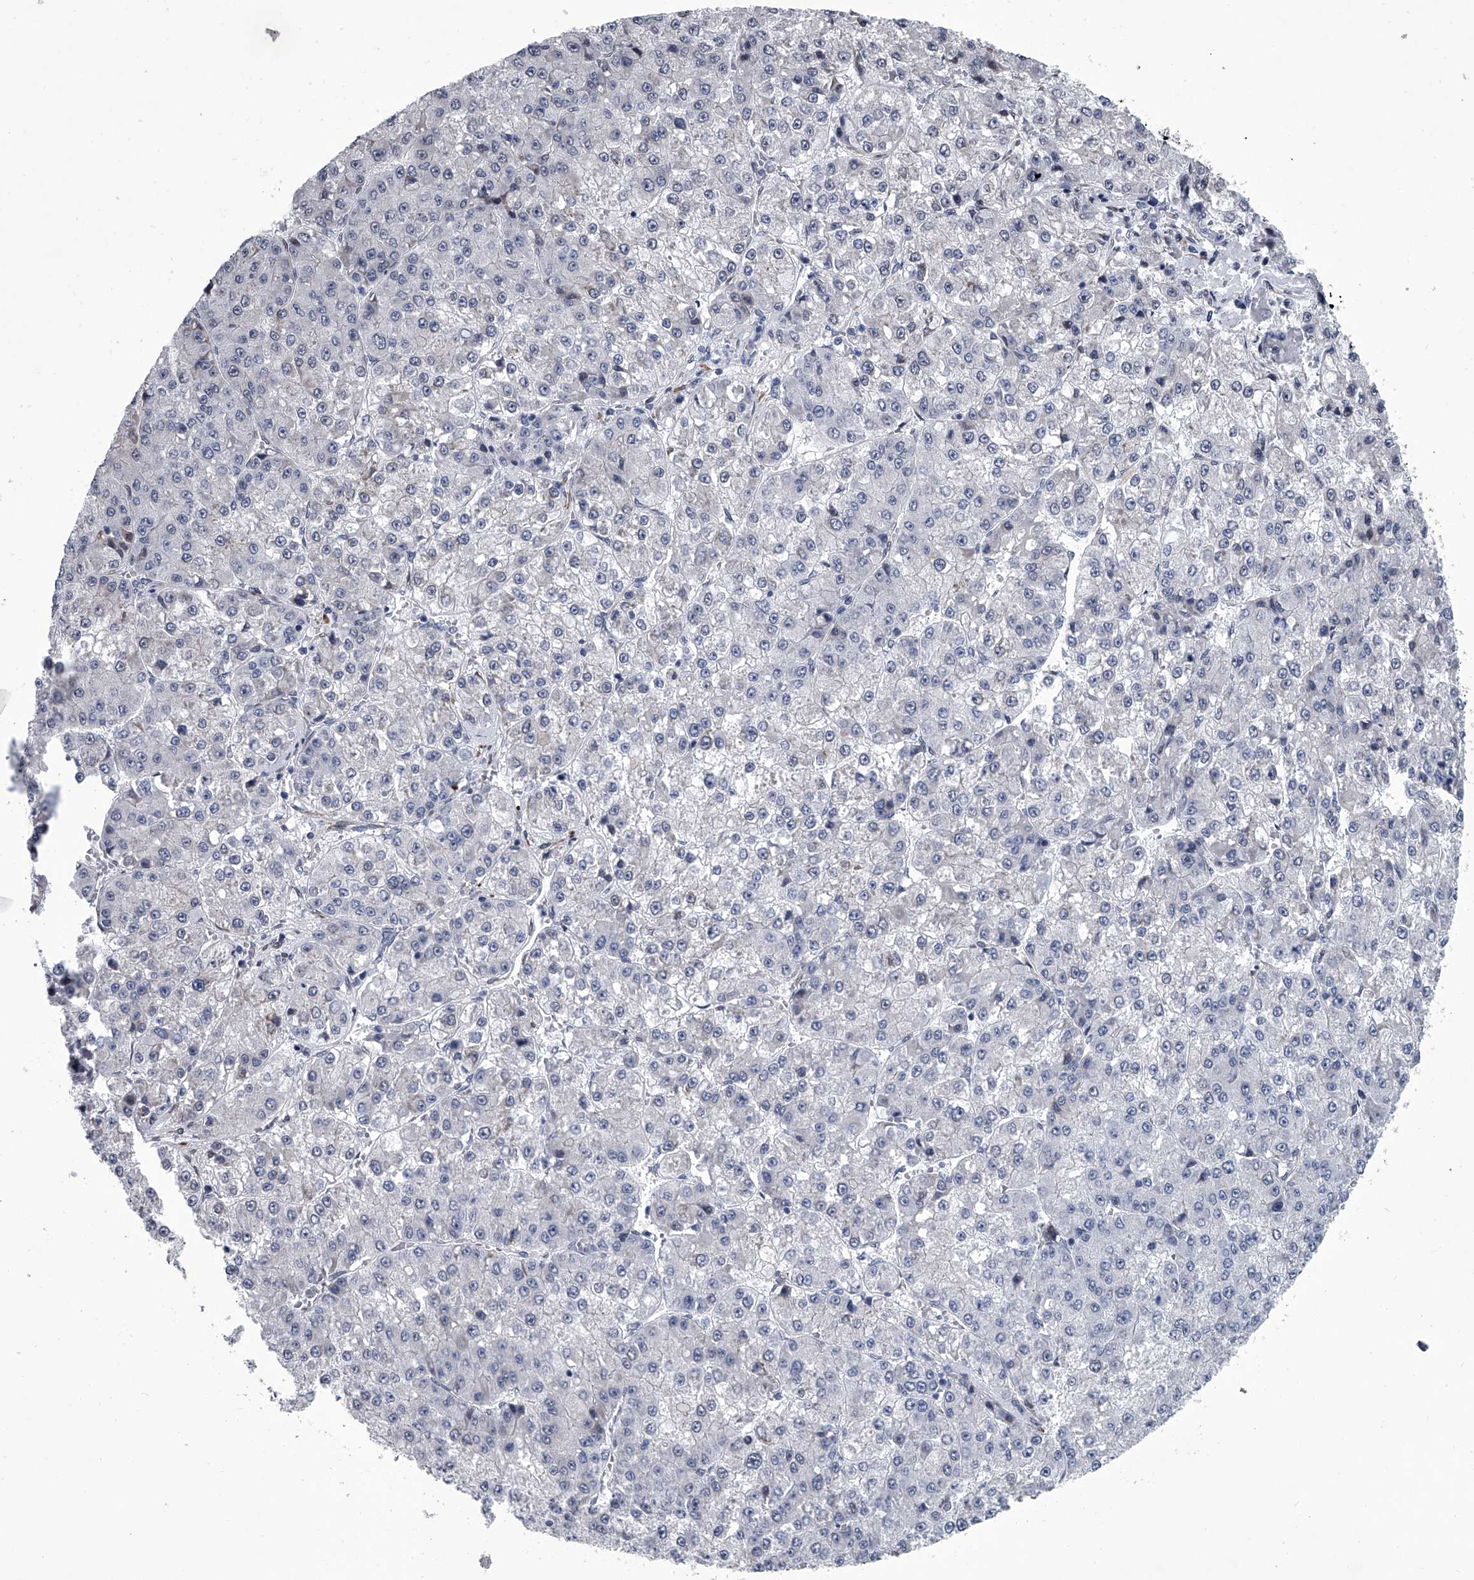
{"staining": {"intensity": "negative", "quantity": "none", "location": "none"}, "tissue": "liver cancer", "cell_type": "Tumor cells", "image_type": "cancer", "snomed": [{"axis": "morphology", "description": "Carcinoma, Hepatocellular, NOS"}, {"axis": "topography", "description": "Liver"}], "caption": "DAB (3,3'-diaminobenzidine) immunohistochemical staining of liver hepatocellular carcinoma reveals no significant positivity in tumor cells.", "gene": "PPP2R5D", "patient": {"sex": "female", "age": 73}}